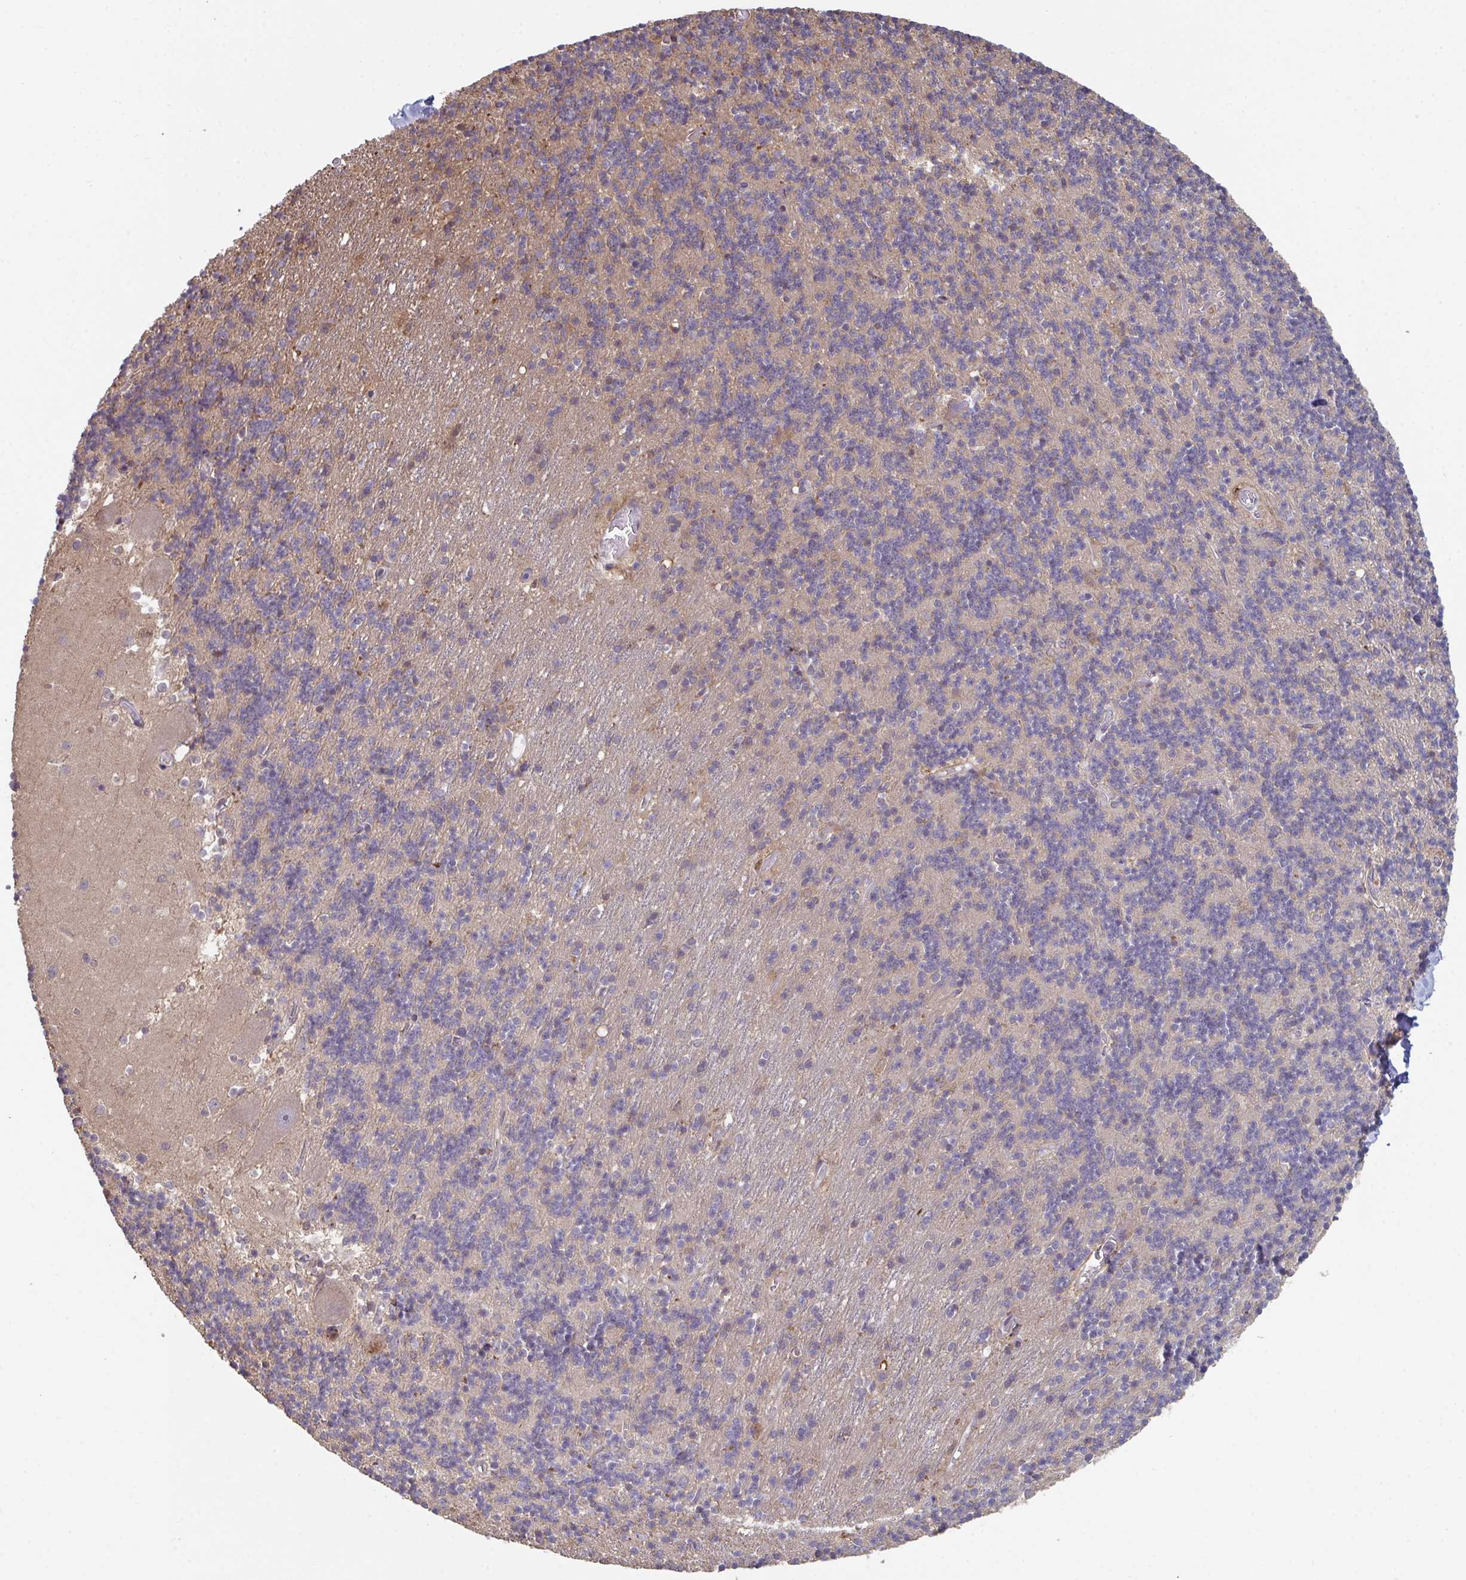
{"staining": {"intensity": "negative", "quantity": "none", "location": "none"}, "tissue": "cerebellum", "cell_type": "Cells in granular layer", "image_type": "normal", "snomed": [{"axis": "morphology", "description": "Normal tissue, NOS"}, {"axis": "topography", "description": "Cerebellum"}], "caption": "Micrograph shows no protein positivity in cells in granular layer of unremarkable cerebellum.", "gene": "ACD", "patient": {"sex": "male", "age": 54}}